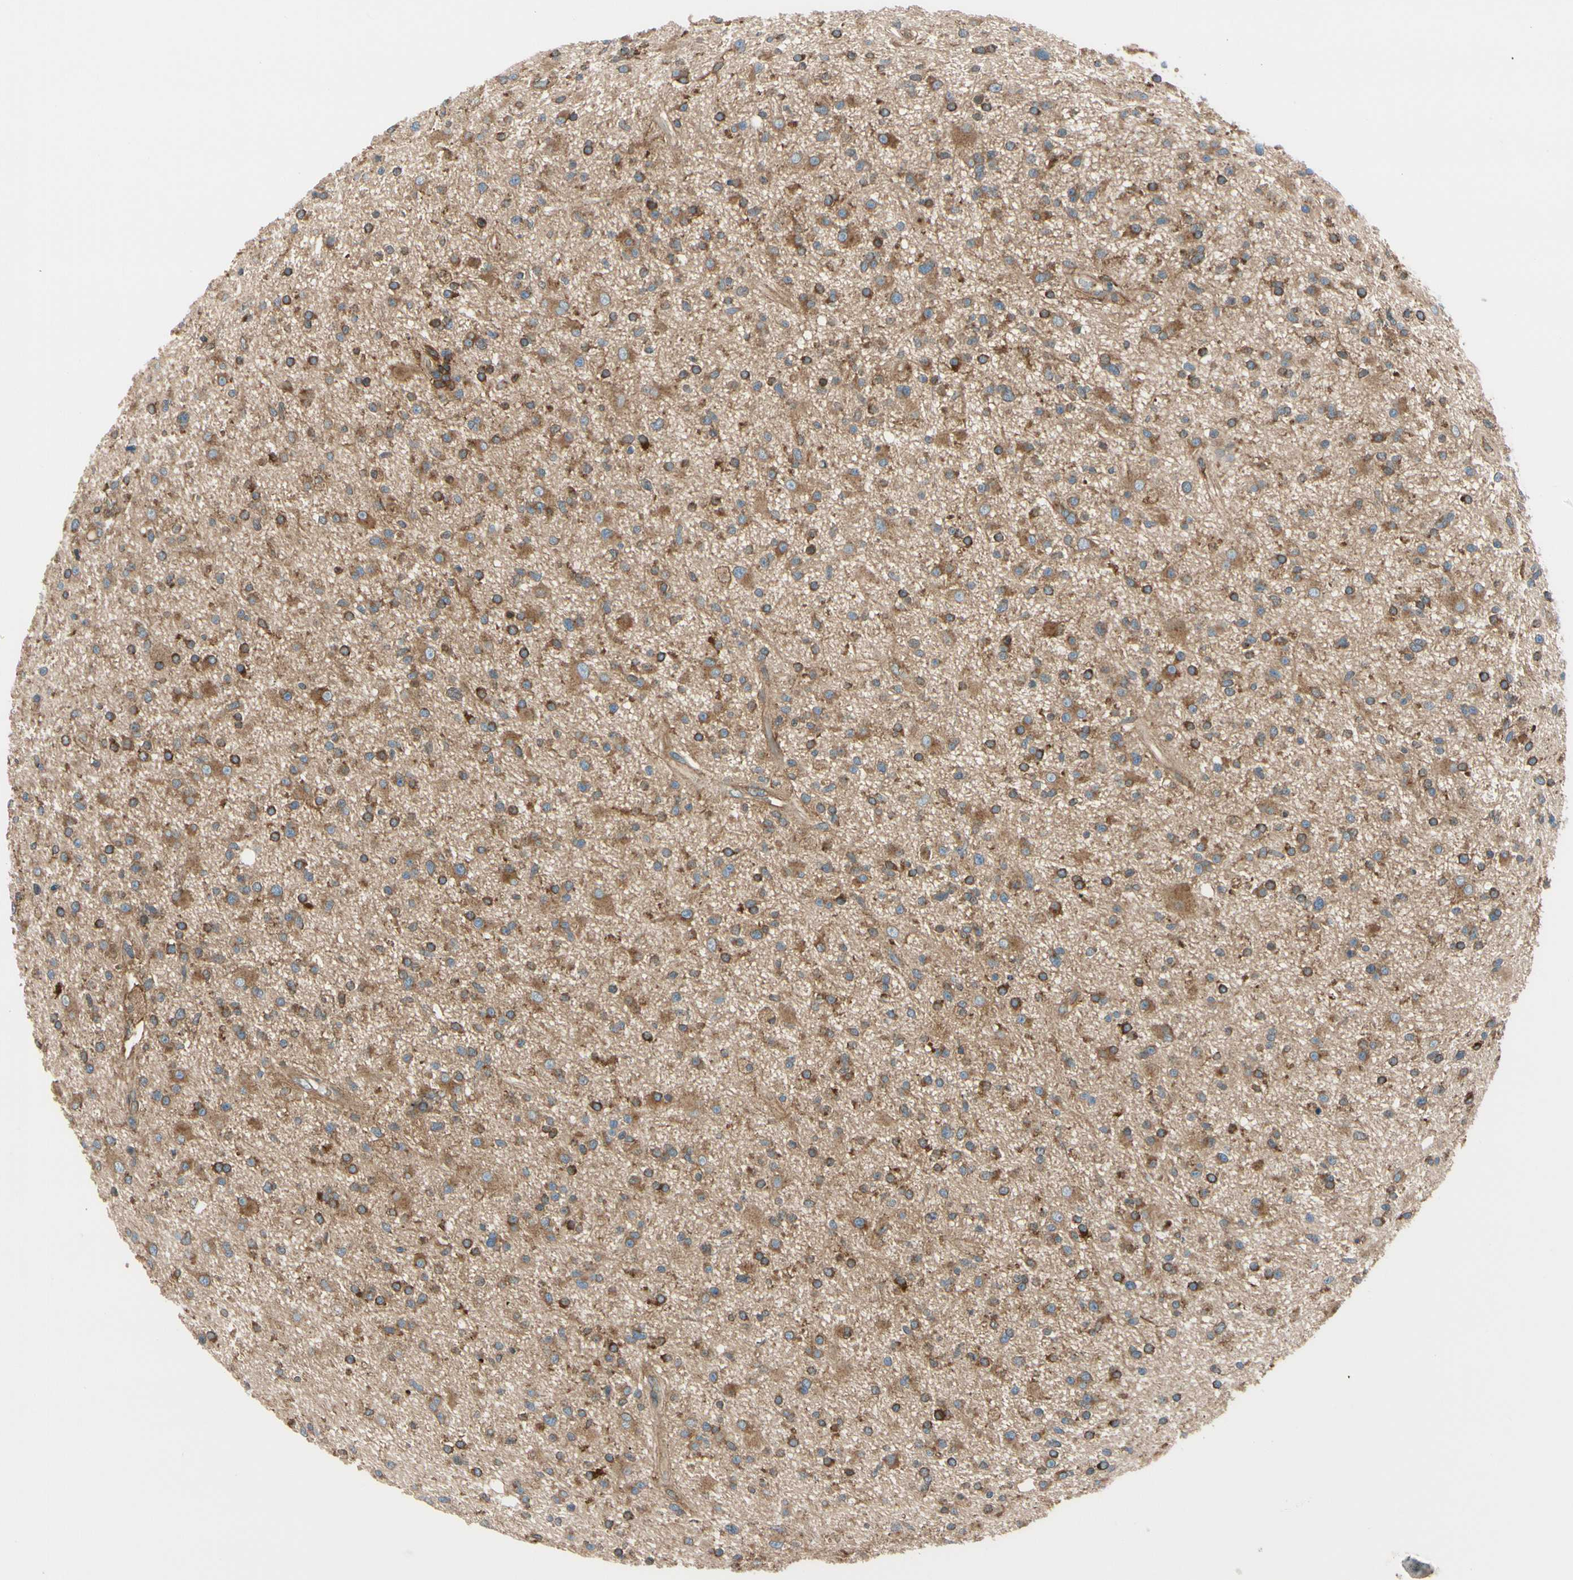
{"staining": {"intensity": "moderate", "quantity": ">75%", "location": "cytoplasmic/membranous"}, "tissue": "glioma", "cell_type": "Tumor cells", "image_type": "cancer", "snomed": [{"axis": "morphology", "description": "Glioma, malignant, High grade"}, {"axis": "topography", "description": "Brain"}], "caption": "There is medium levels of moderate cytoplasmic/membranous expression in tumor cells of malignant glioma (high-grade), as demonstrated by immunohistochemical staining (brown color).", "gene": "EPS15", "patient": {"sex": "male", "age": 33}}